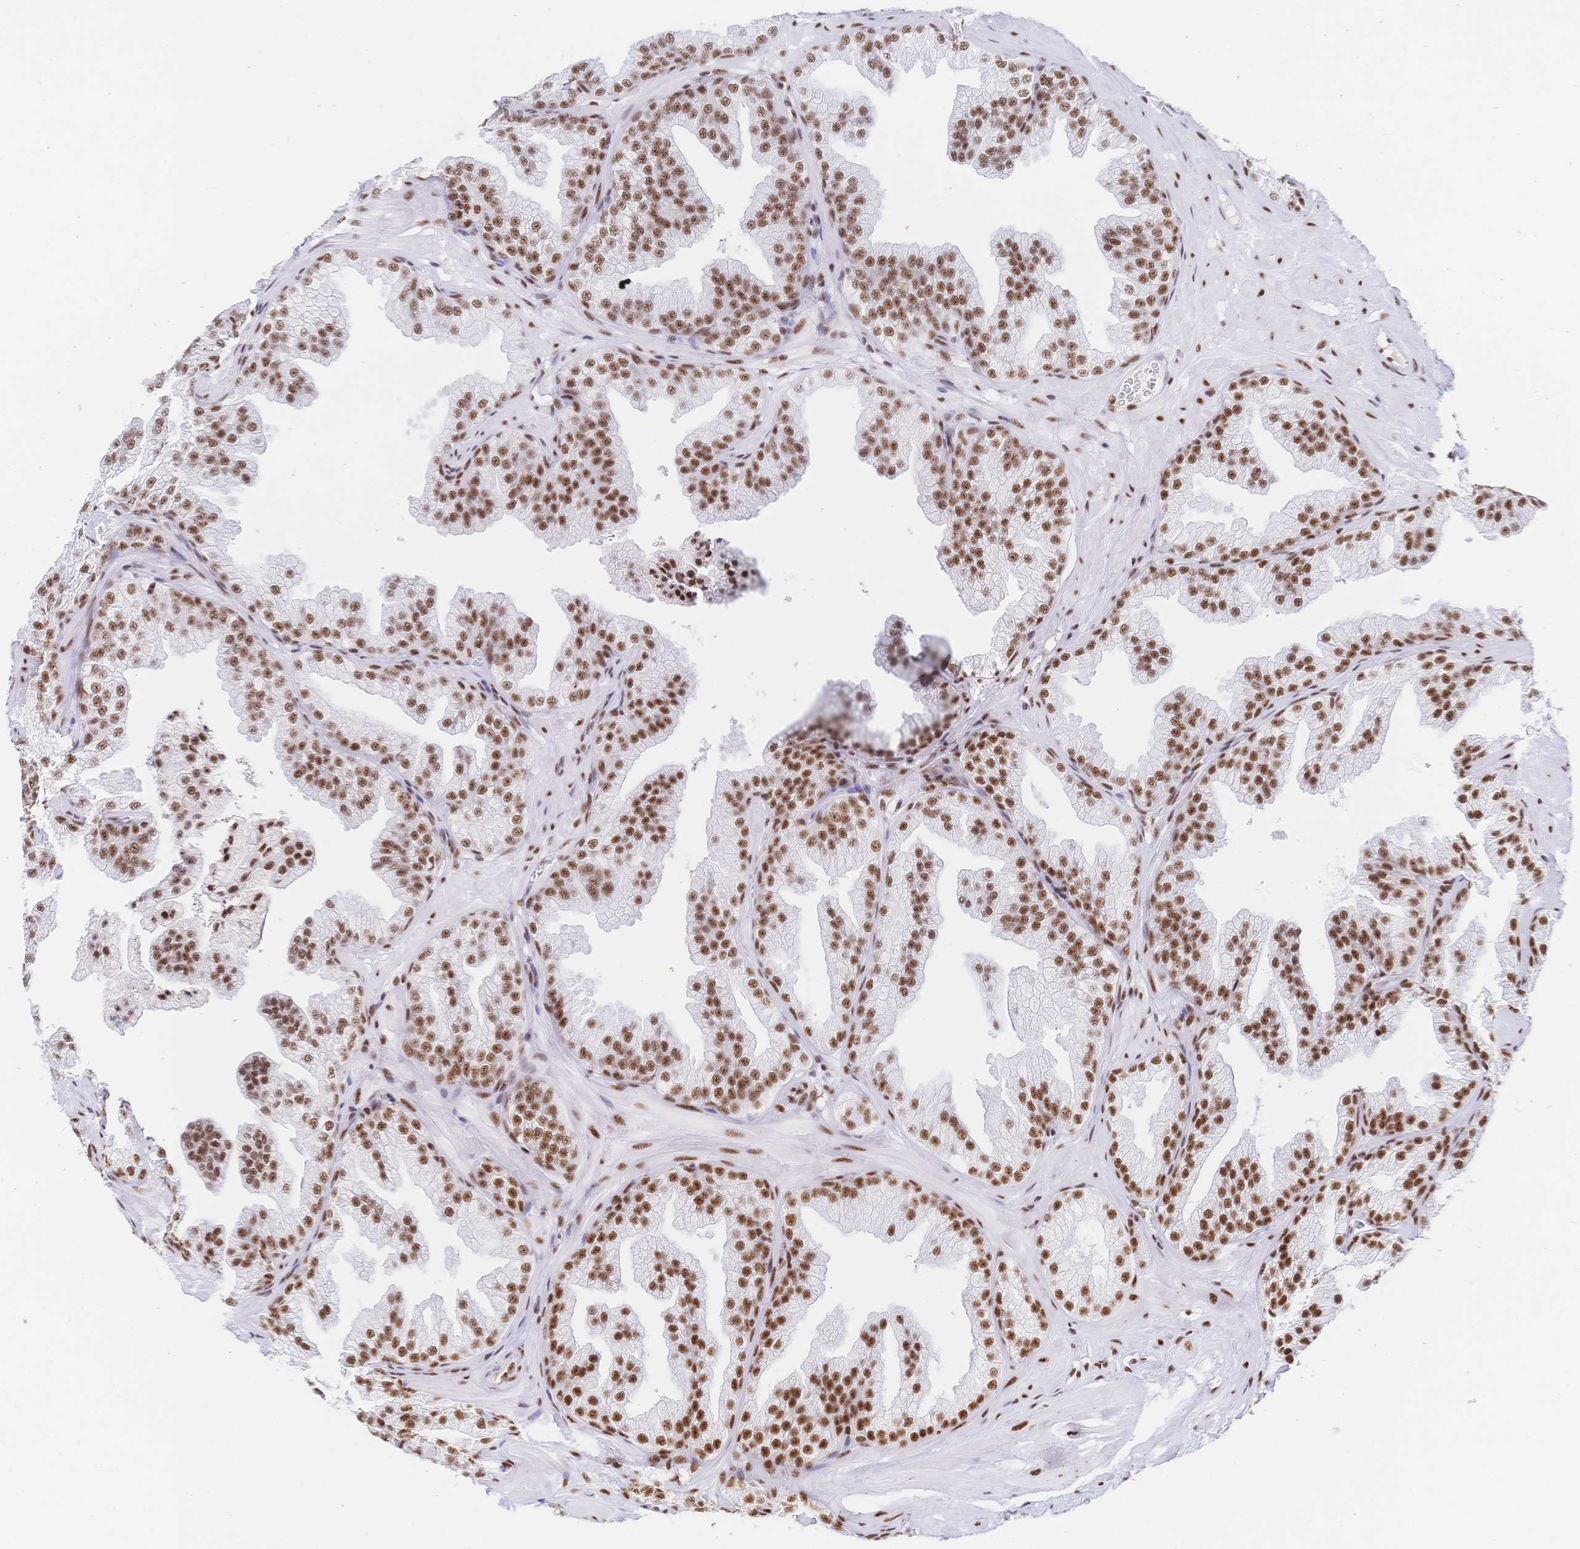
{"staining": {"intensity": "moderate", "quantity": ">75%", "location": "nuclear"}, "tissue": "prostate", "cell_type": "Glandular cells", "image_type": "normal", "snomed": [{"axis": "morphology", "description": "Normal tissue, NOS"}, {"axis": "topography", "description": "Prostate"}], "caption": "The photomicrograph exhibits a brown stain indicating the presence of a protein in the nuclear of glandular cells in prostate. (DAB IHC with brightfield microscopy, high magnification).", "gene": "SRSF1", "patient": {"sex": "male", "age": 37}}